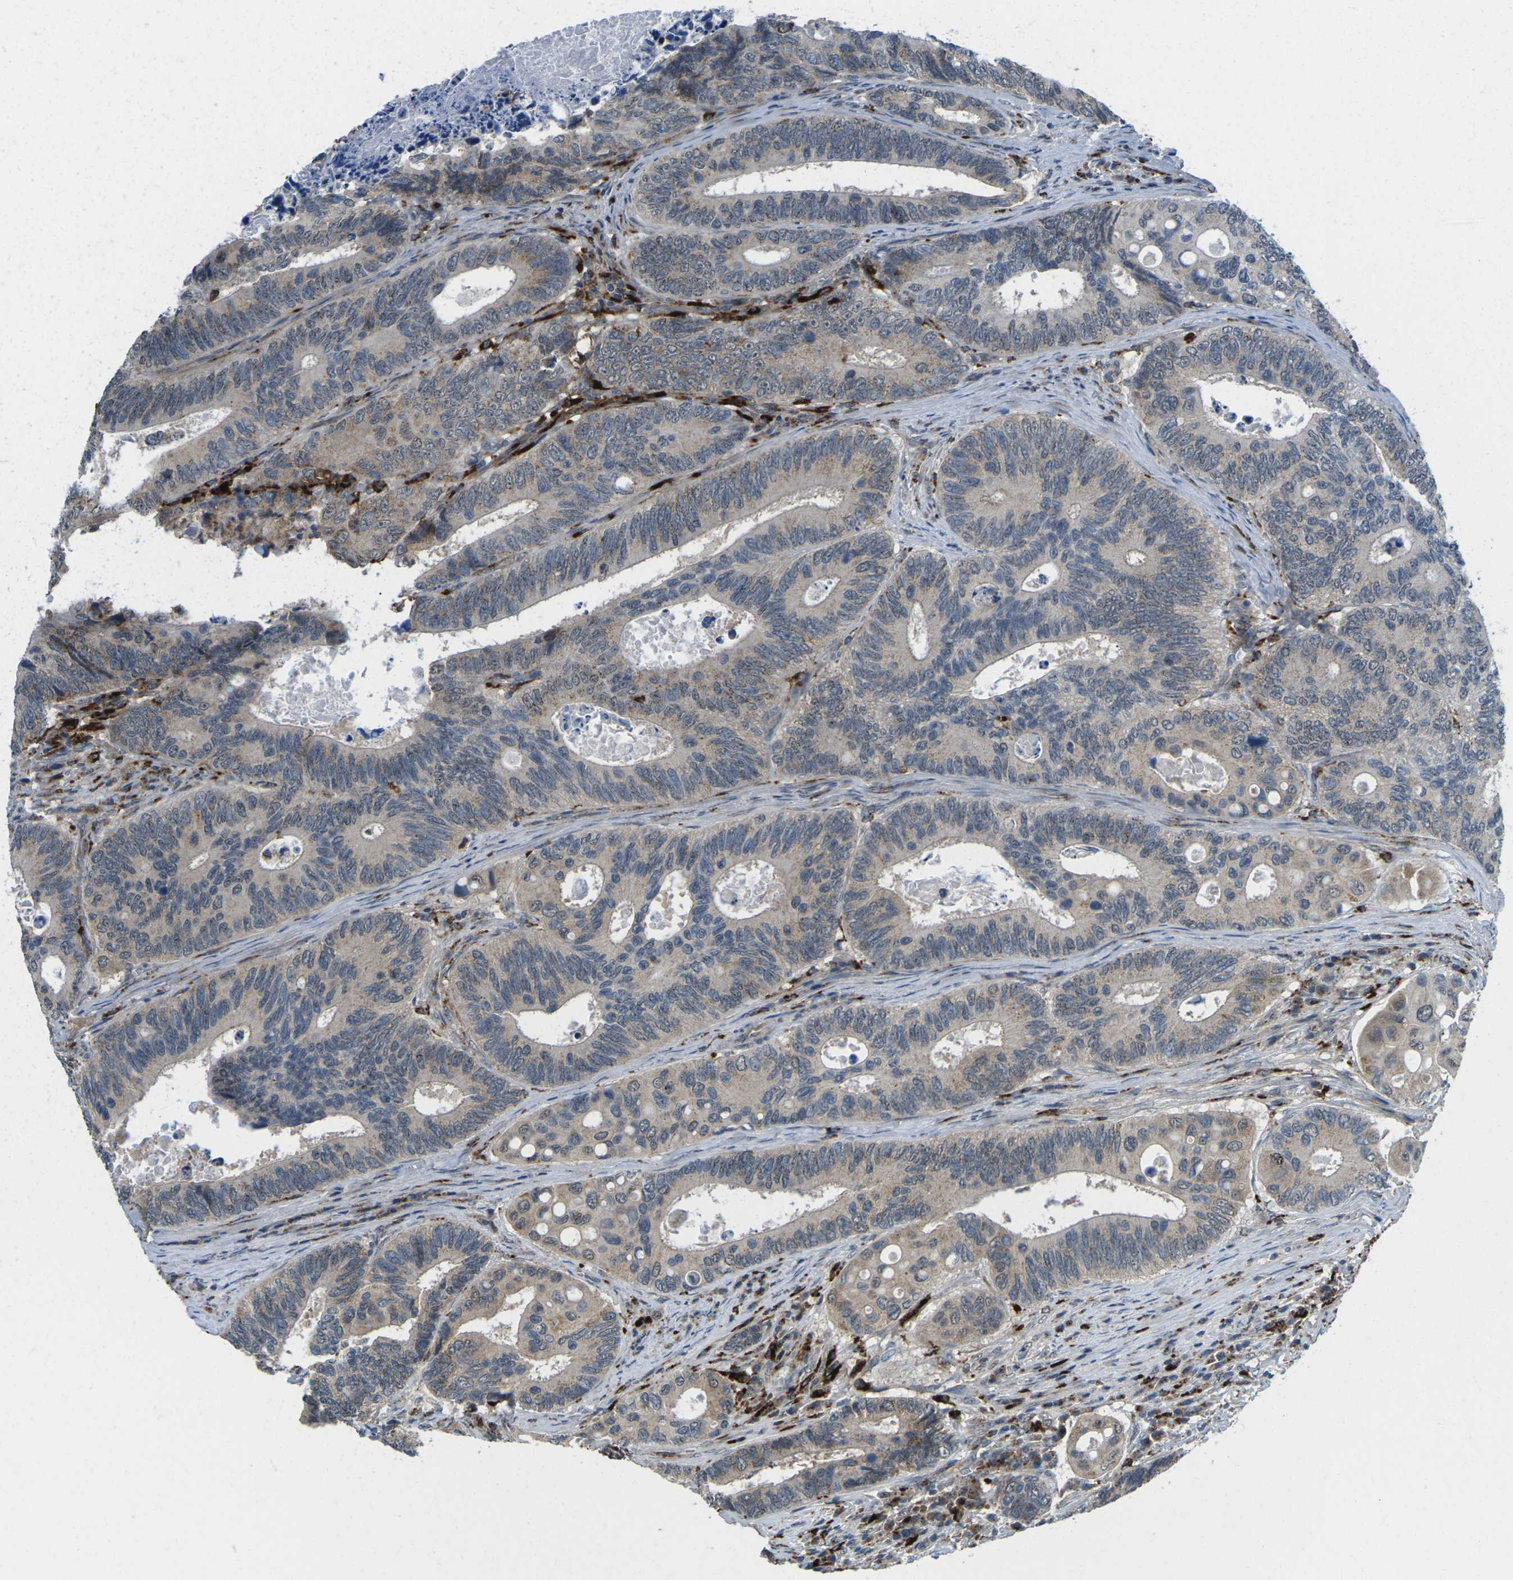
{"staining": {"intensity": "weak", "quantity": "25%-75%", "location": "cytoplasmic/membranous"}, "tissue": "colorectal cancer", "cell_type": "Tumor cells", "image_type": "cancer", "snomed": [{"axis": "morphology", "description": "Inflammation, NOS"}, {"axis": "morphology", "description": "Adenocarcinoma, NOS"}, {"axis": "topography", "description": "Colon"}], "caption": "Immunohistochemistry (IHC) micrograph of colorectal adenocarcinoma stained for a protein (brown), which demonstrates low levels of weak cytoplasmic/membranous staining in about 25%-75% of tumor cells.", "gene": "SLC31A2", "patient": {"sex": "male", "age": 72}}